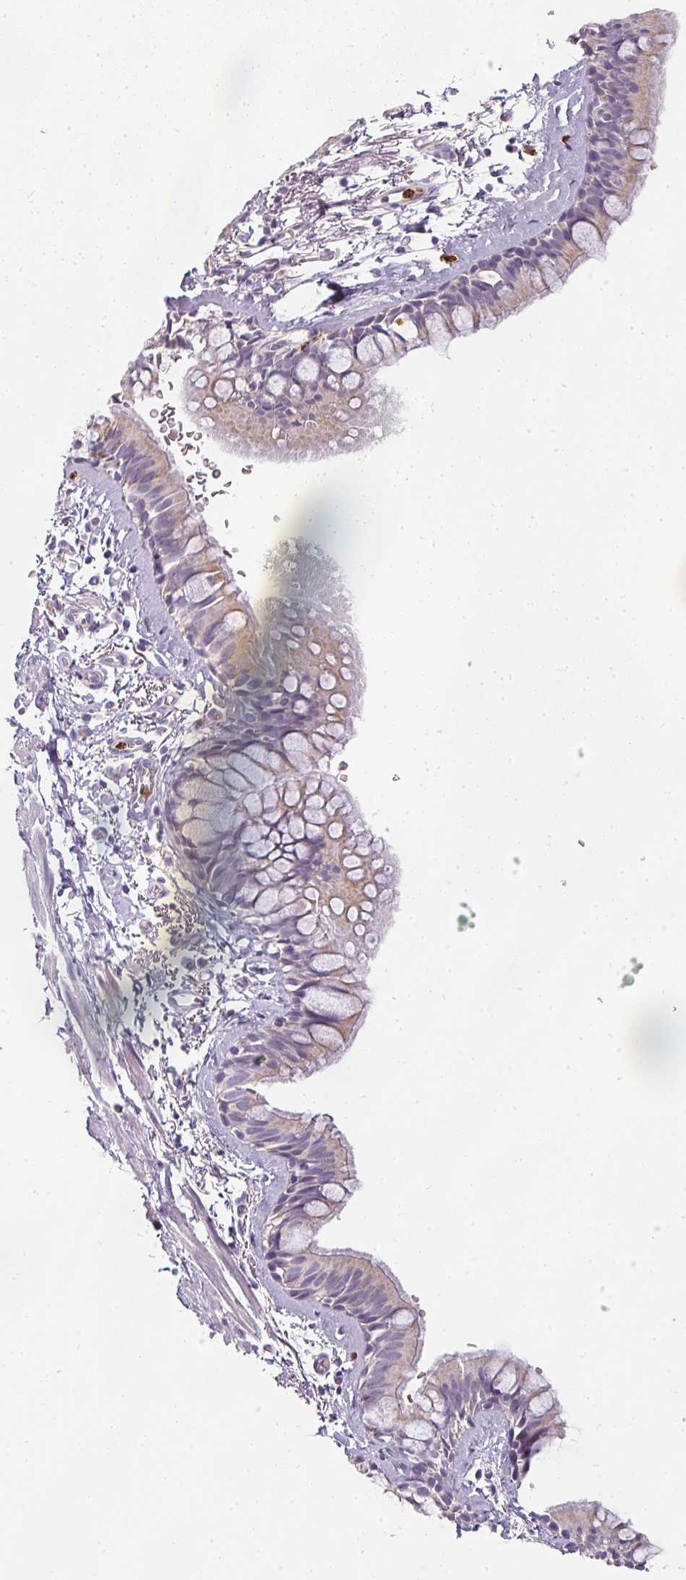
{"staining": {"intensity": "moderate", "quantity": "<25%", "location": "cytoplasmic/membranous"}, "tissue": "bronchus", "cell_type": "Respiratory epithelial cells", "image_type": "normal", "snomed": [{"axis": "morphology", "description": "Normal tissue, NOS"}, {"axis": "topography", "description": "Bronchus"}], "caption": "Protein analysis of normal bronchus reveals moderate cytoplasmic/membranous positivity in approximately <25% of respiratory epithelial cells.", "gene": "CAMP", "patient": {"sex": "male", "age": 67}}